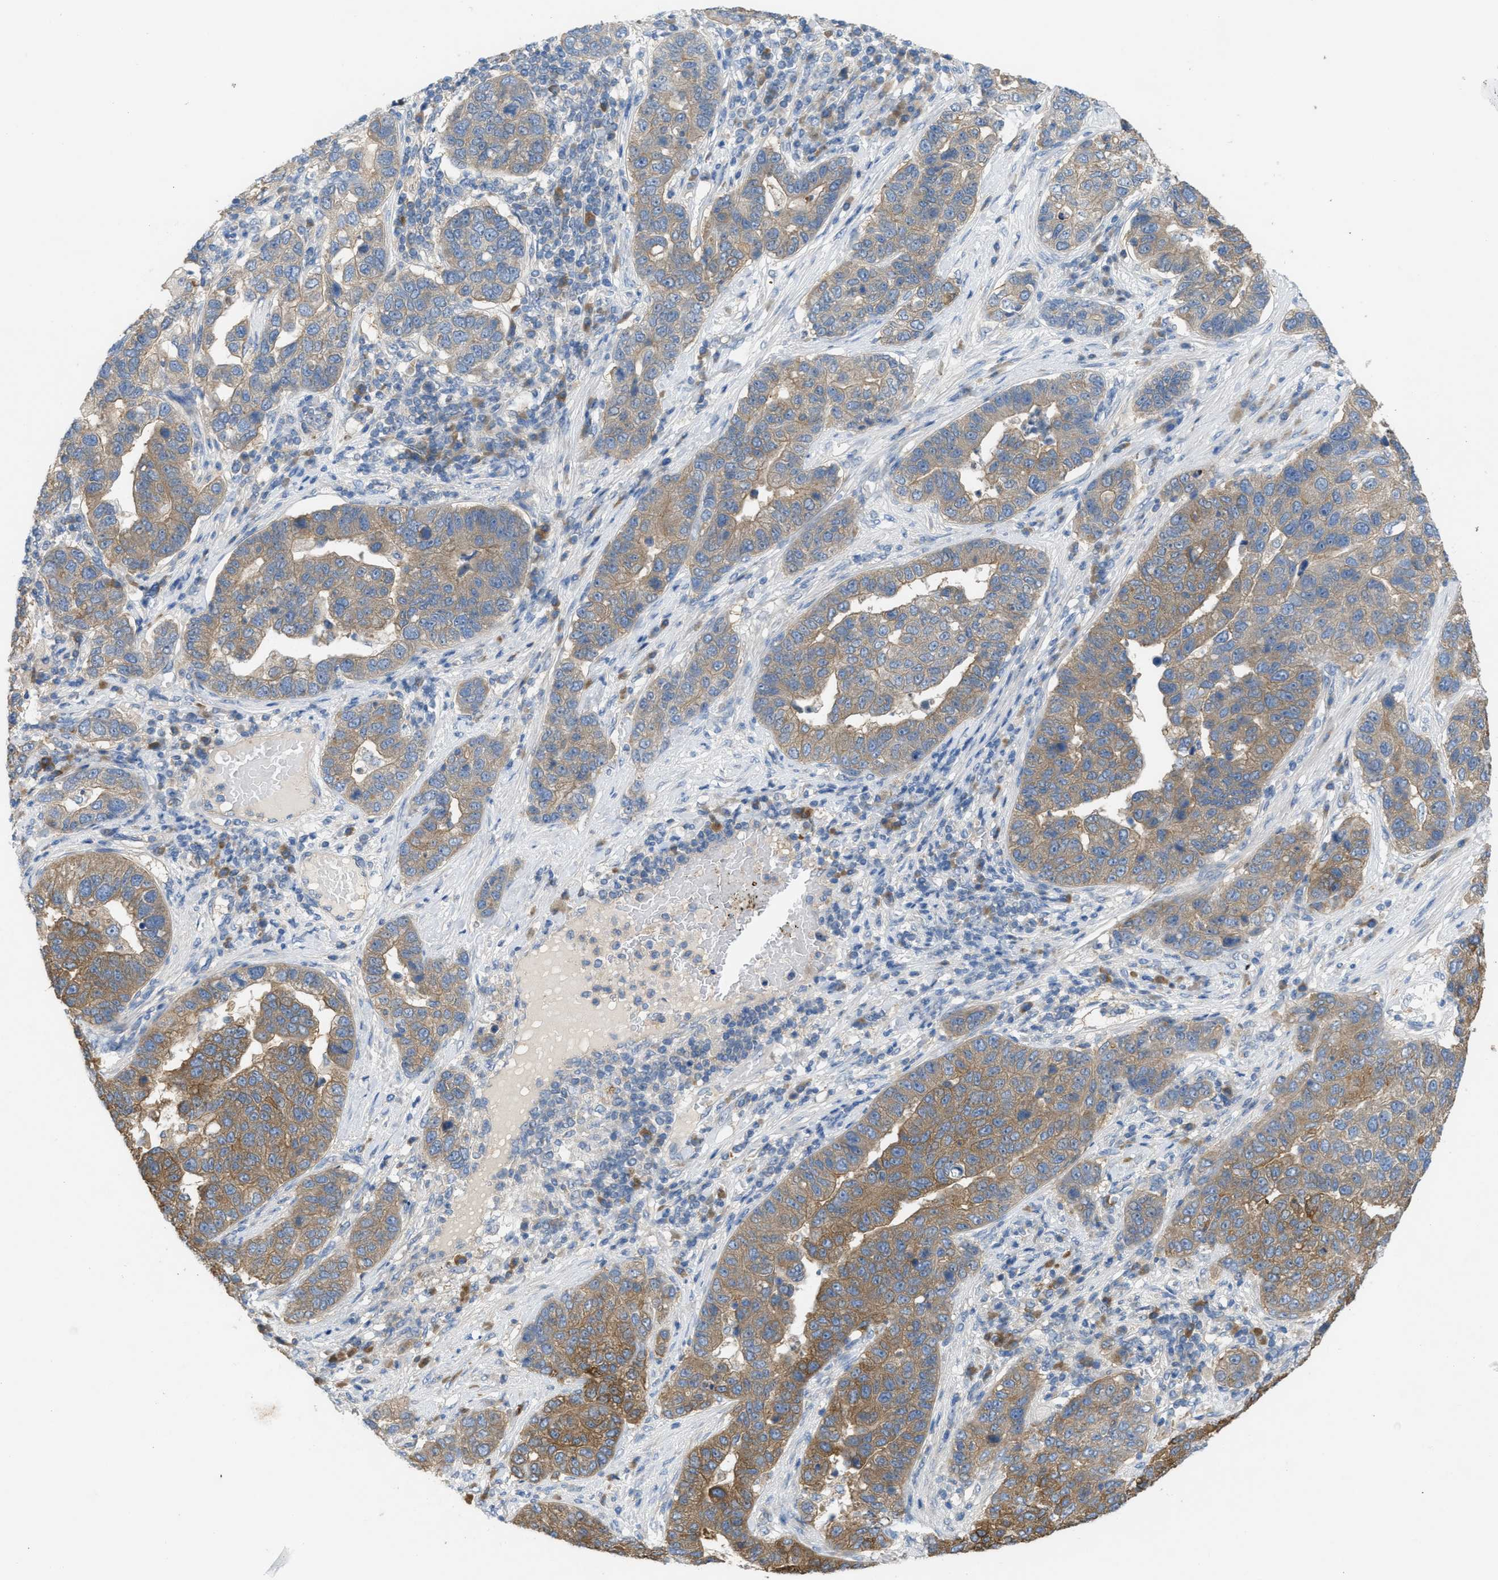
{"staining": {"intensity": "moderate", "quantity": "25%-75%", "location": "cytoplasmic/membranous"}, "tissue": "pancreatic cancer", "cell_type": "Tumor cells", "image_type": "cancer", "snomed": [{"axis": "morphology", "description": "Adenocarcinoma, NOS"}, {"axis": "topography", "description": "Pancreas"}], "caption": "Human pancreatic adenocarcinoma stained with a protein marker displays moderate staining in tumor cells.", "gene": "UBA5", "patient": {"sex": "female", "age": 61}}